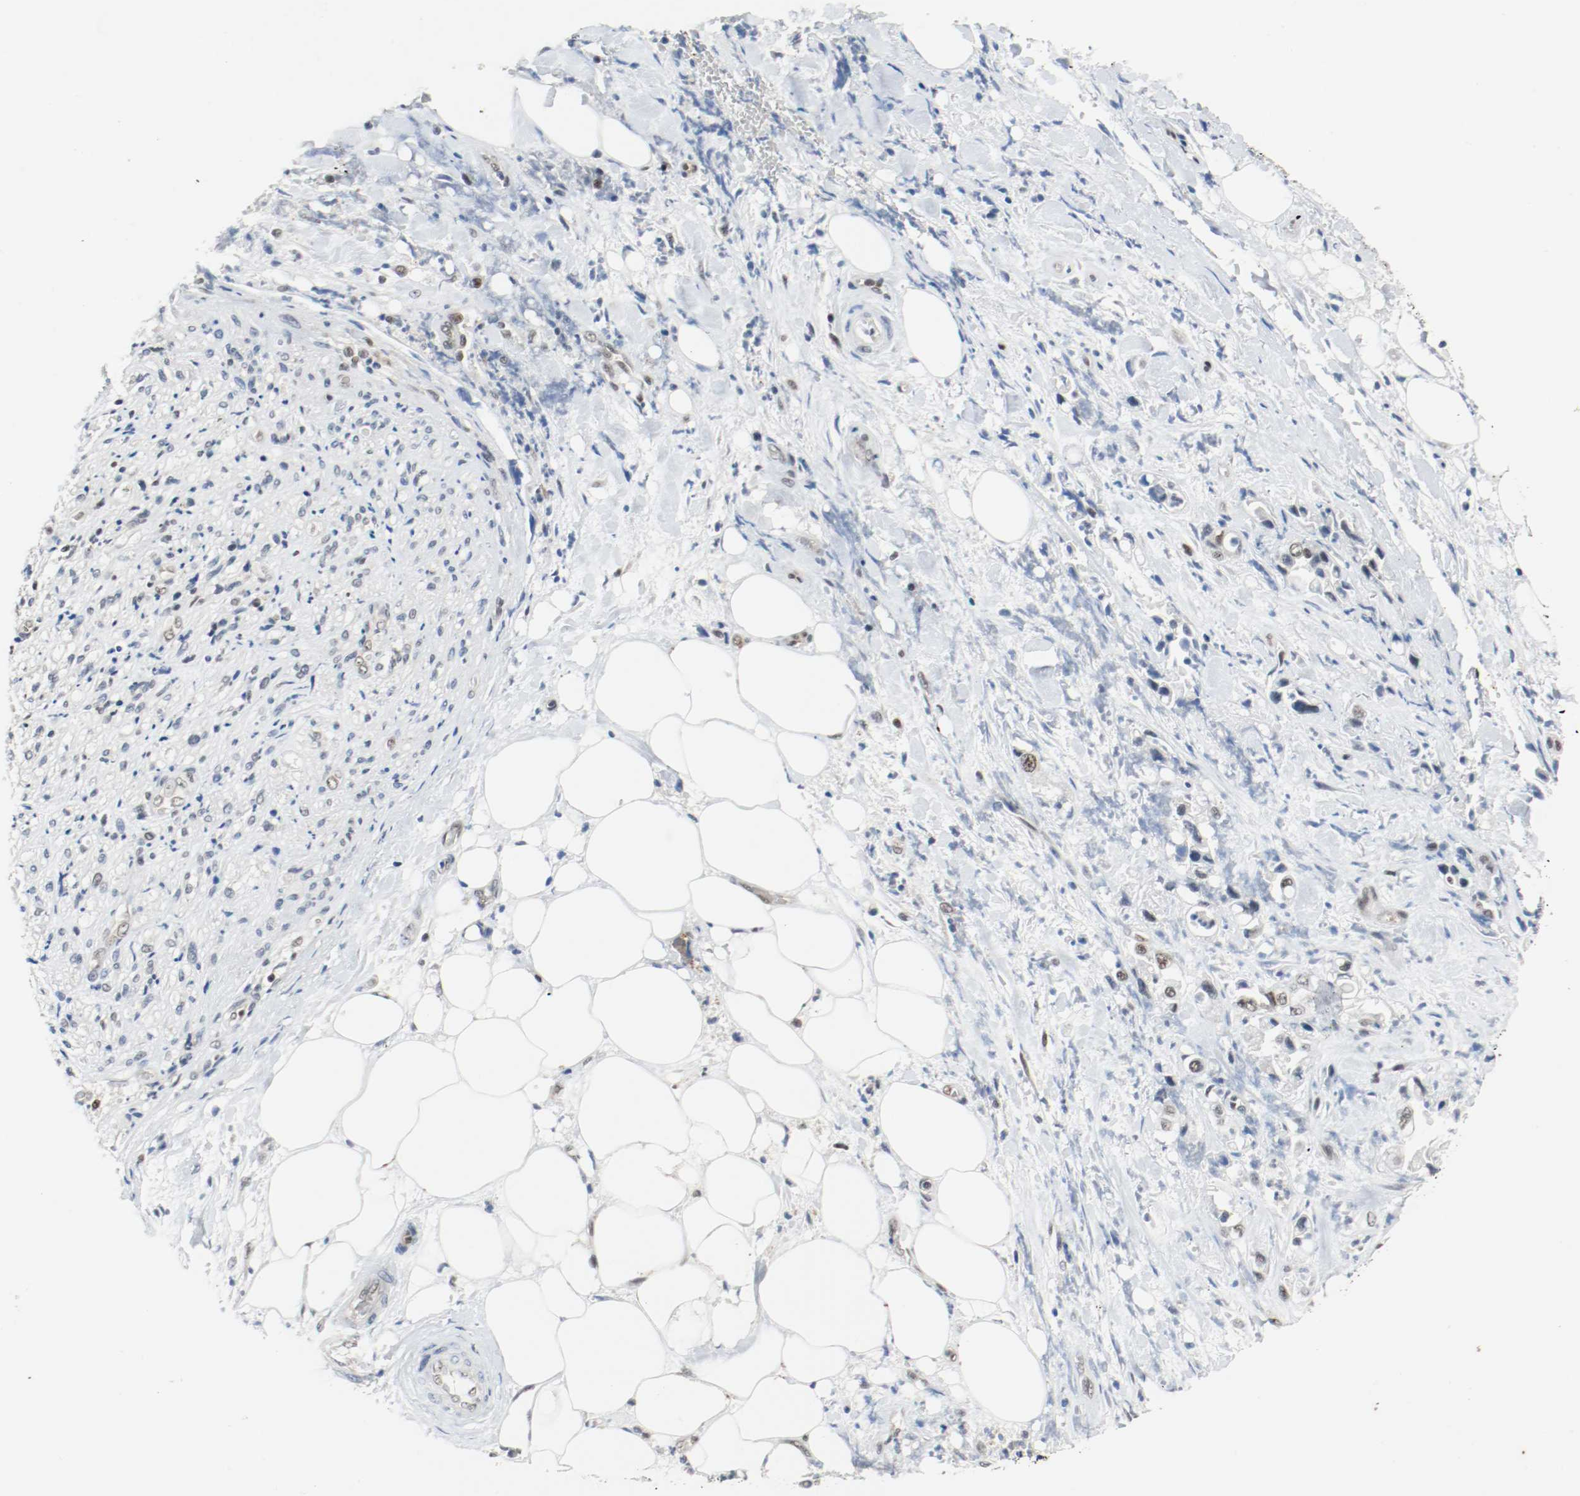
{"staining": {"intensity": "weak", "quantity": "<25%", "location": "nuclear"}, "tissue": "pancreatic cancer", "cell_type": "Tumor cells", "image_type": "cancer", "snomed": [{"axis": "morphology", "description": "Adenocarcinoma, NOS"}, {"axis": "topography", "description": "Pancreas"}], "caption": "Immunohistochemical staining of human adenocarcinoma (pancreatic) displays no significant positivity in tumor cells.", "gene": "ASH1L", "patient": {"sex": "male", "age": 70}}